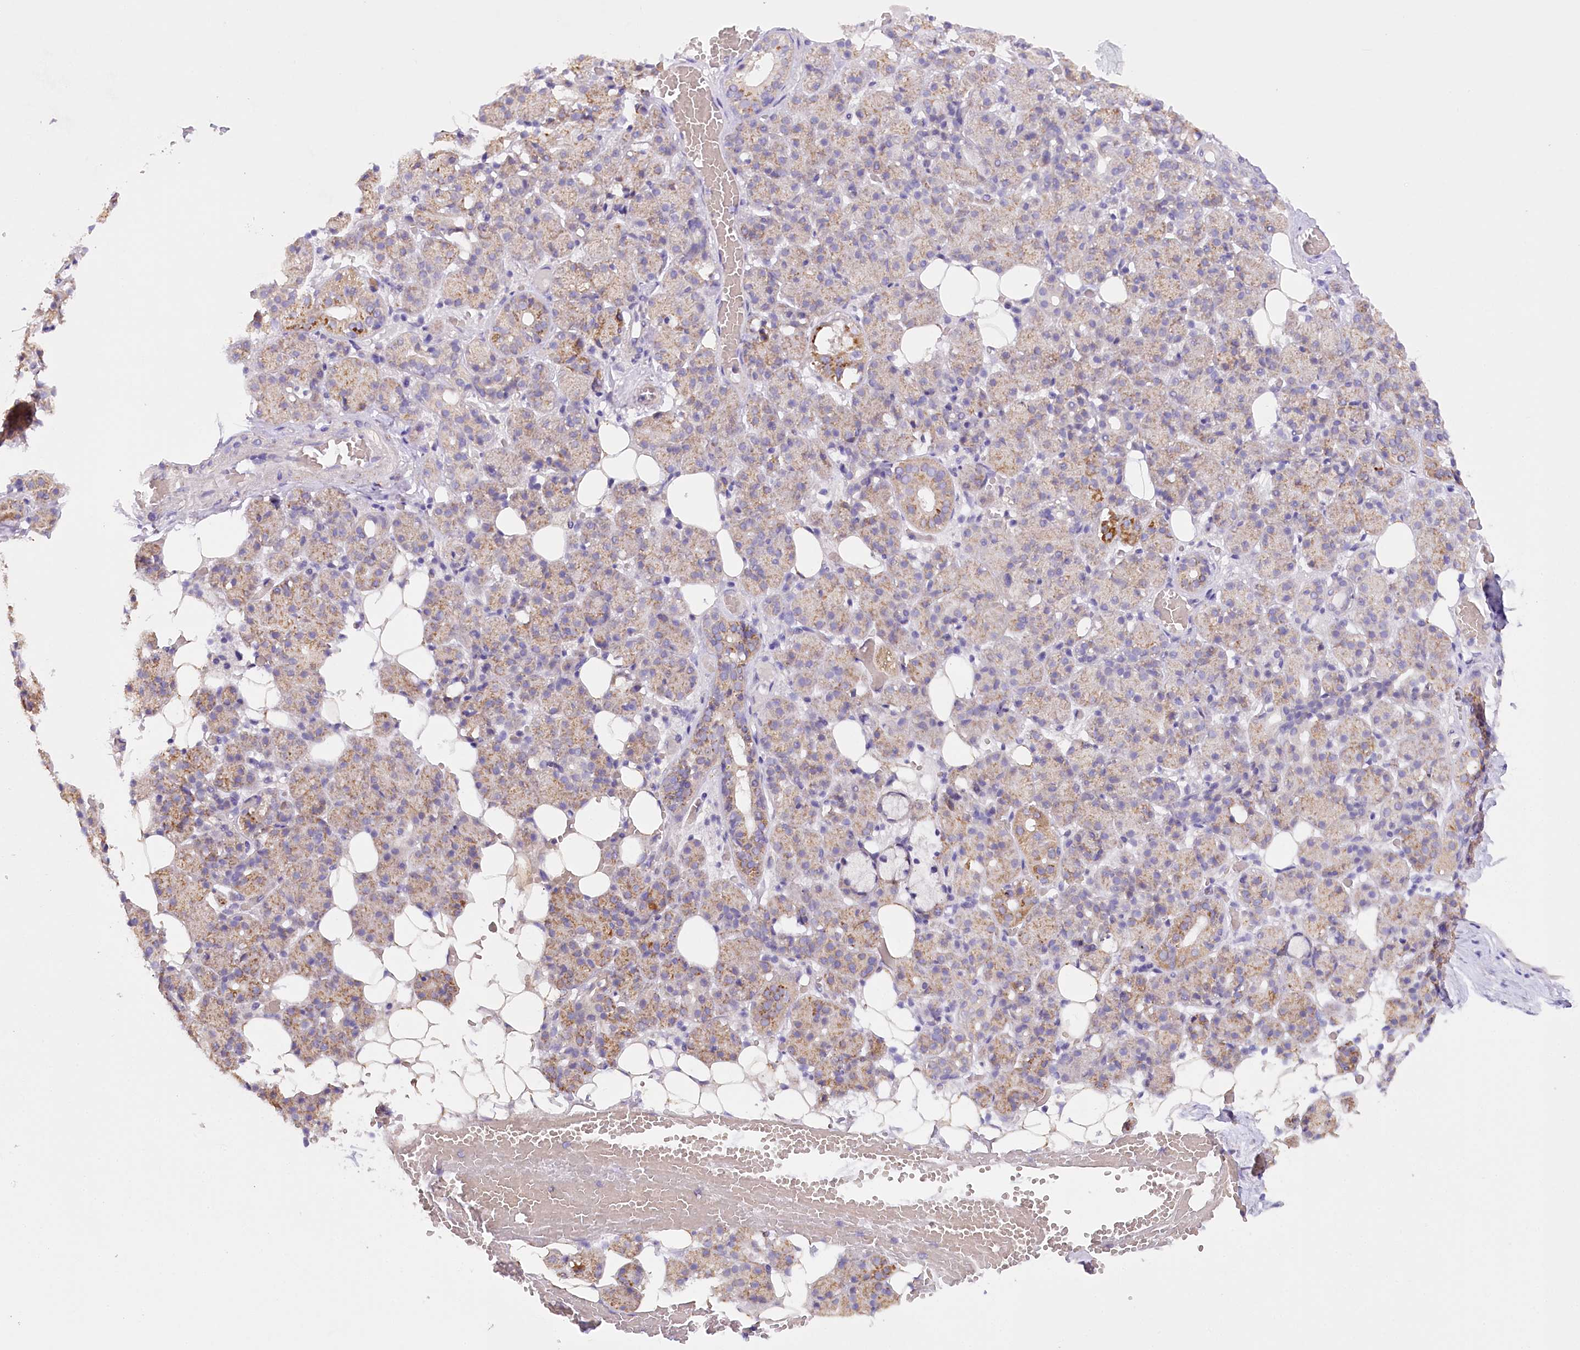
{"staining": {"intensity": "moderate", "quantity": "25%-75%", "location": "cytoplasmic/membranous"}, "tissue": "salivary gland", "cell_type": "Glandular cells", "image_type": "normal", "snomed": [{"axis": "morphology", "description": "Normal tissue, NOS"}, {"axis": "topography", "description": "Salivary gland"}], "caption": "This micrograph shows benign salivary gland stained with immunohistochemistry (IHC) to label a protein in brown. The cytoplasmic/membranous of glandular cells show moderate positivity for the protein. Nuclei are counter-stained blue.", "gene": "DCUN1D1", "patient": {"sex": "male", "age": 63}}